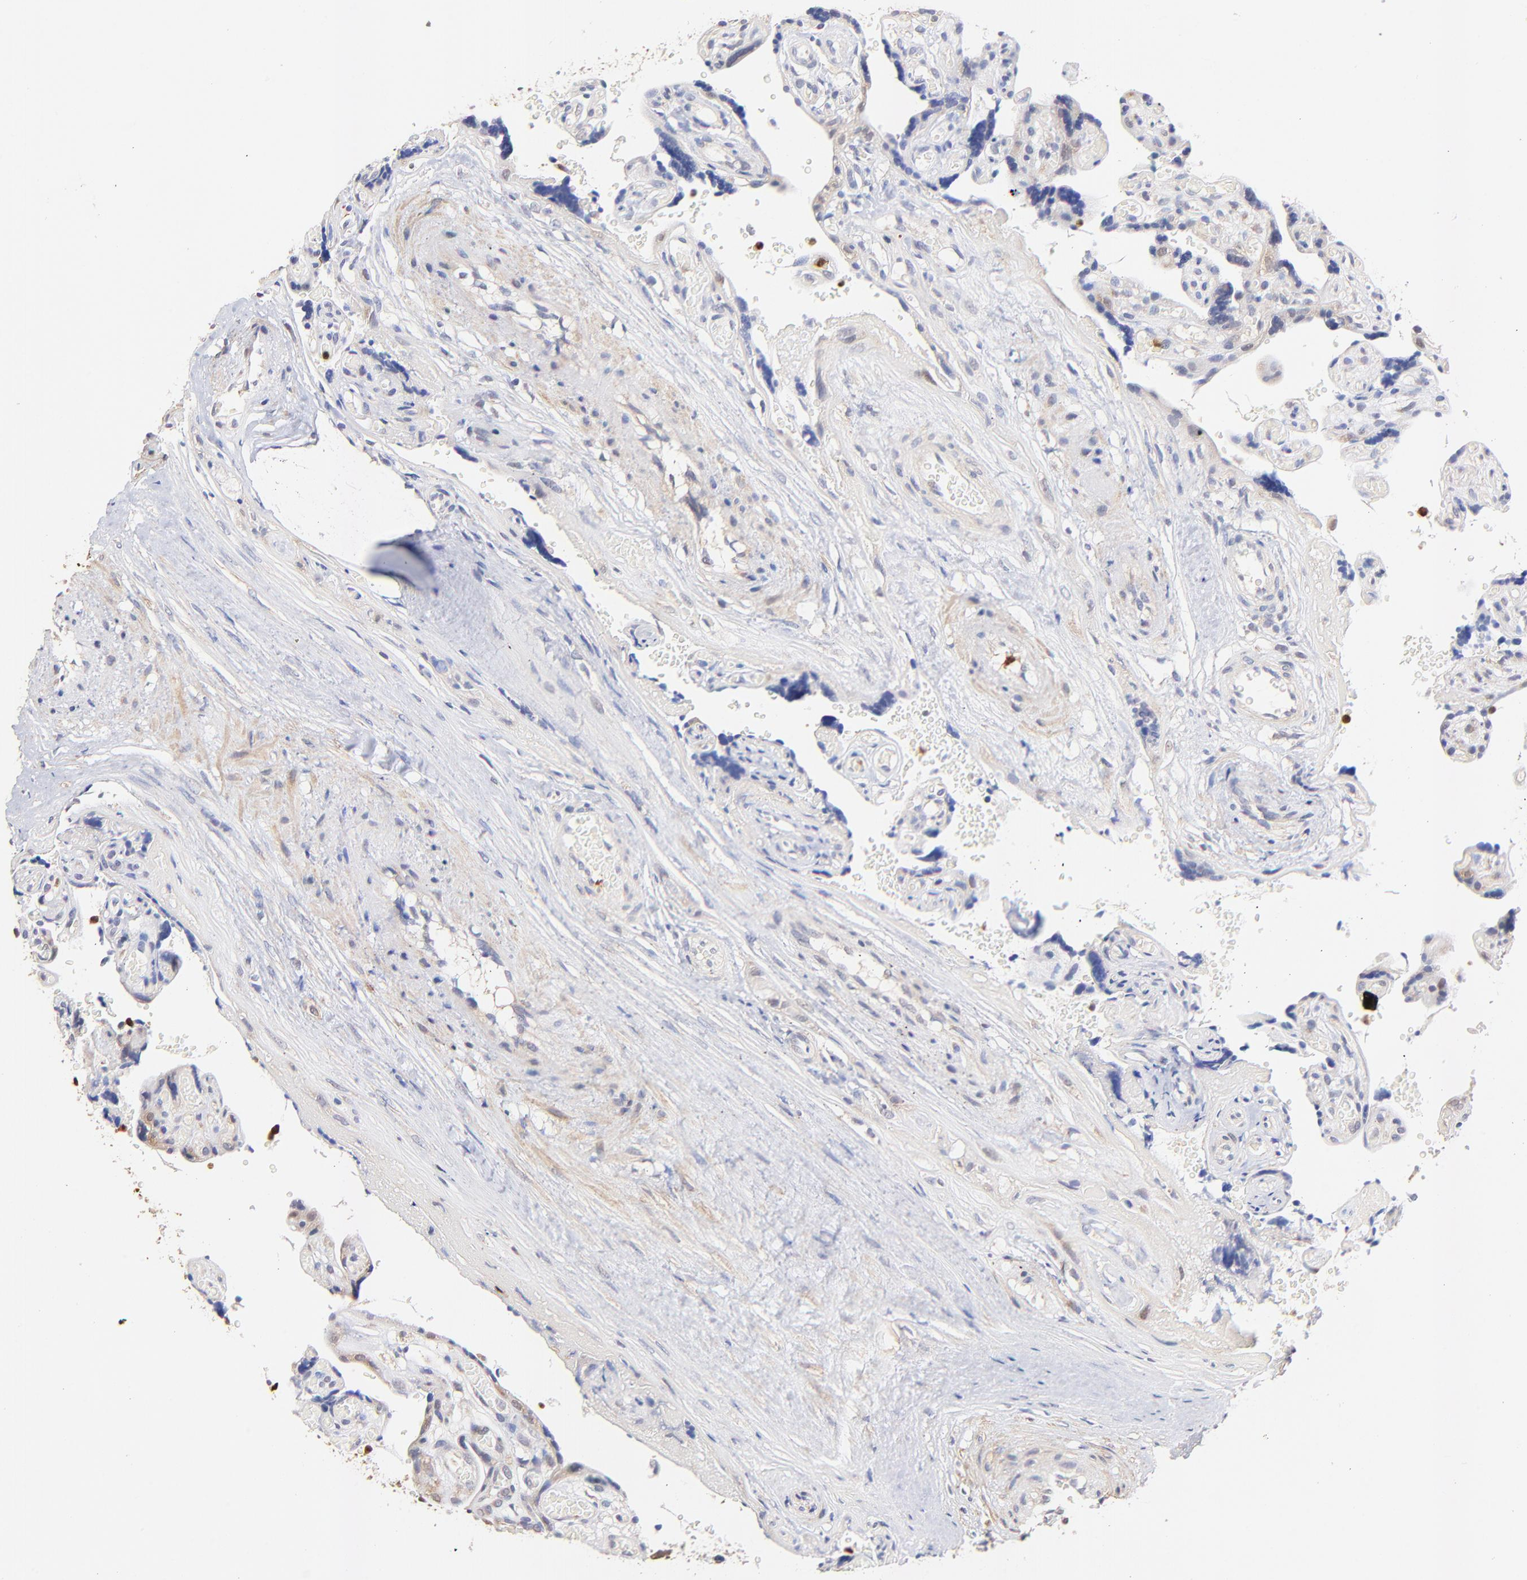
{"staining": {"intensity": "moderate", "quantity": ">75%", "location": "cytoplasmic/membranous"}, "tissue": "placenta", "cell_type": "Decidual cells", "image_type": "normal", "snomed": [{"axis": "morphology", "description": "Normal tissue, NOS"}, {"axis": "topography", "description": "Placenta"}], "caption": "The micrograph displays a brown stain indicating the presence of a protein in the cytoplasmic/membranous of decidual cells in placenta.", "gene": "BBOF1", "patient": {"sex": "female", "age": 30}}